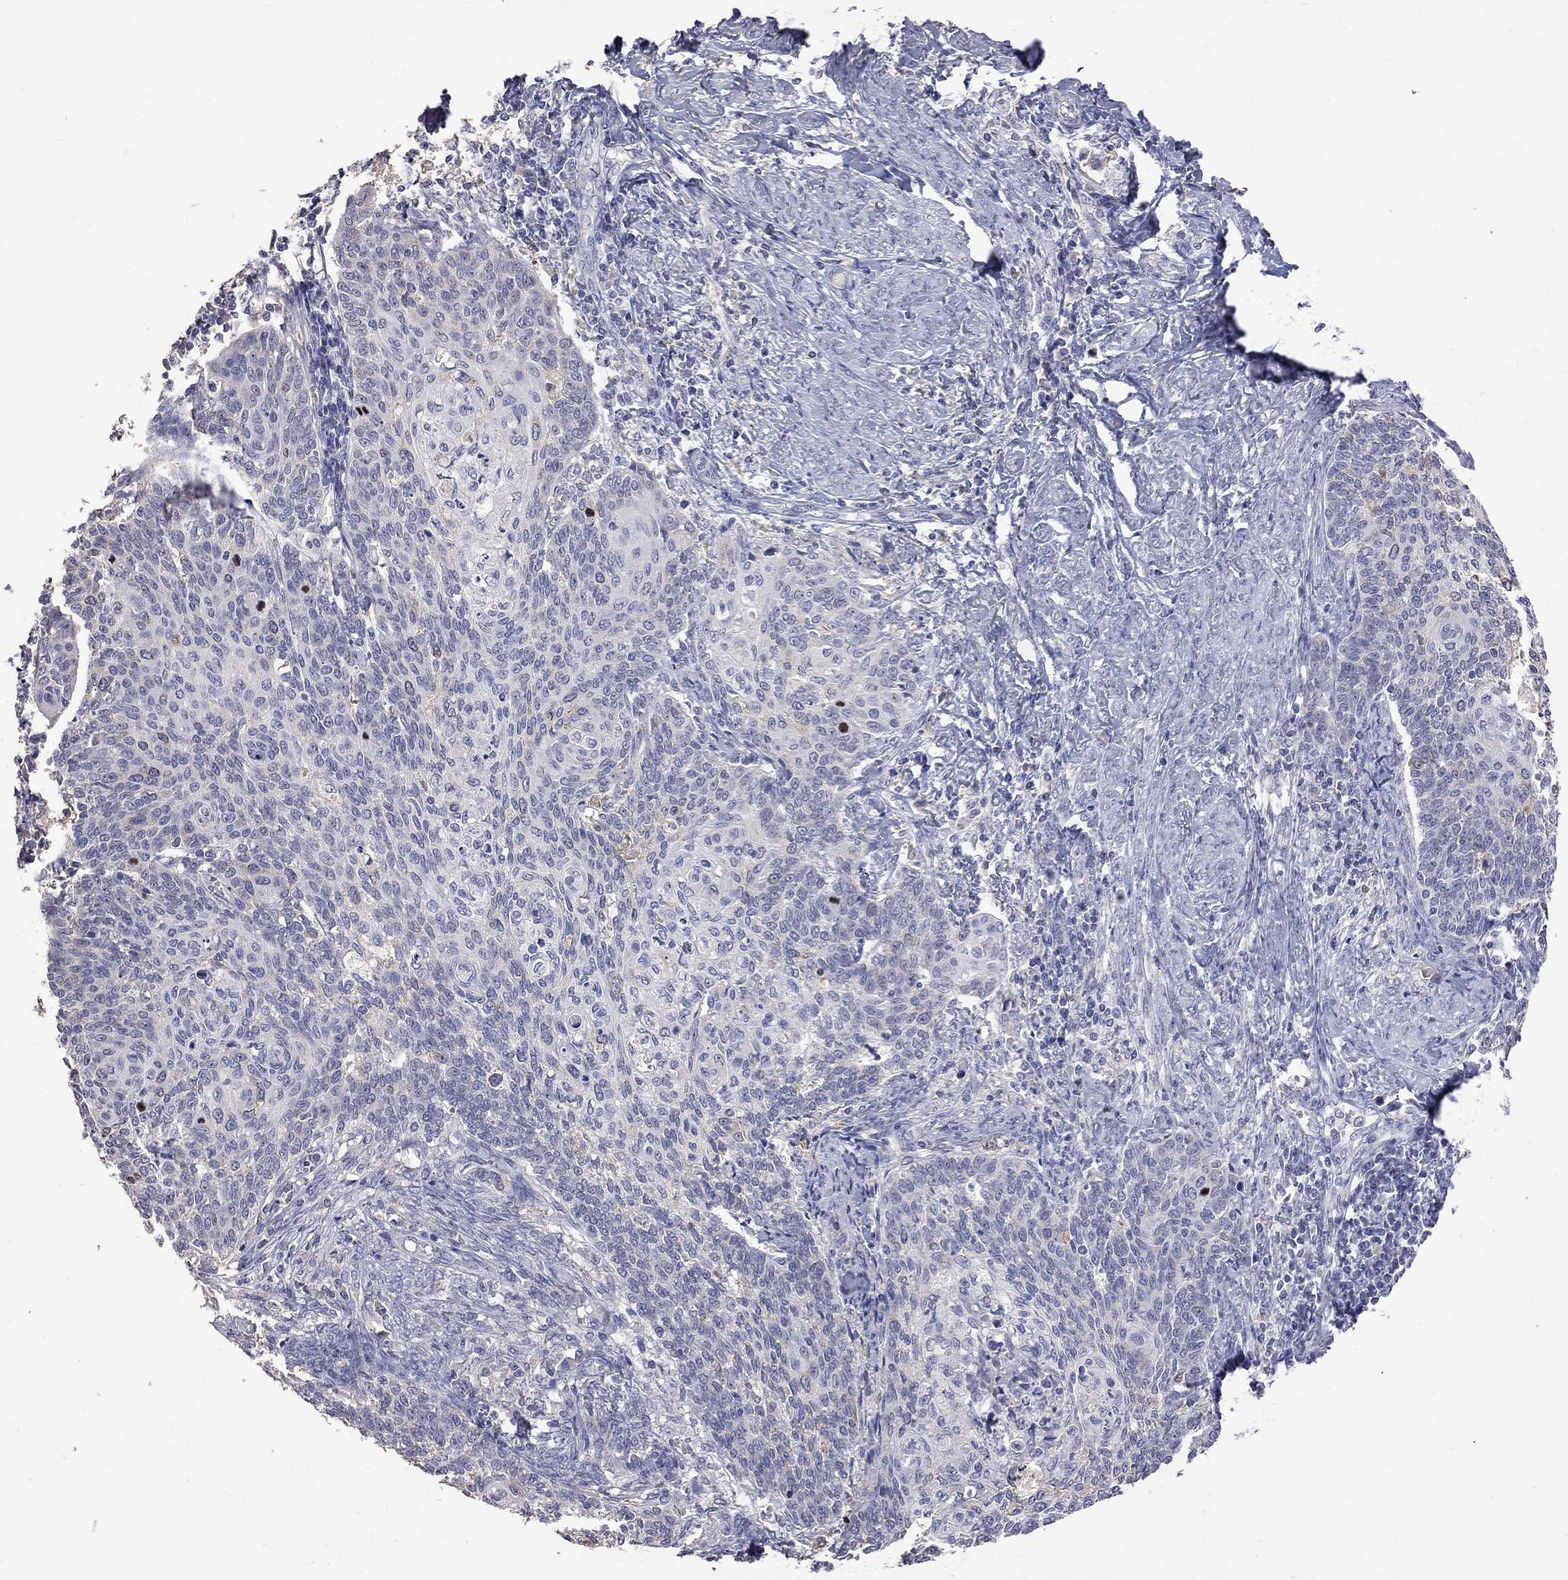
{"staining": {"intensity": "negative", "quantity": "none", "location": "none"}, "tissue": "cervical cancer", "cell_type": "Tumor cells", "image_type": "cancer", "snomed": [{"axis": "morphology", "description": "Normal tissue, NOS"}, {"axis": "morphology", "description": "Squamous cell carcinoma, NOS"}, {"axis": "topography", "description": "Cervix"}], "caption": "Immunohistochemical staining of squamous cell carcinoma (cervical) shows no significant expression in tumor cells.", "gene": "CKAP2", "patient": {"sex": "female", "age": 39}}